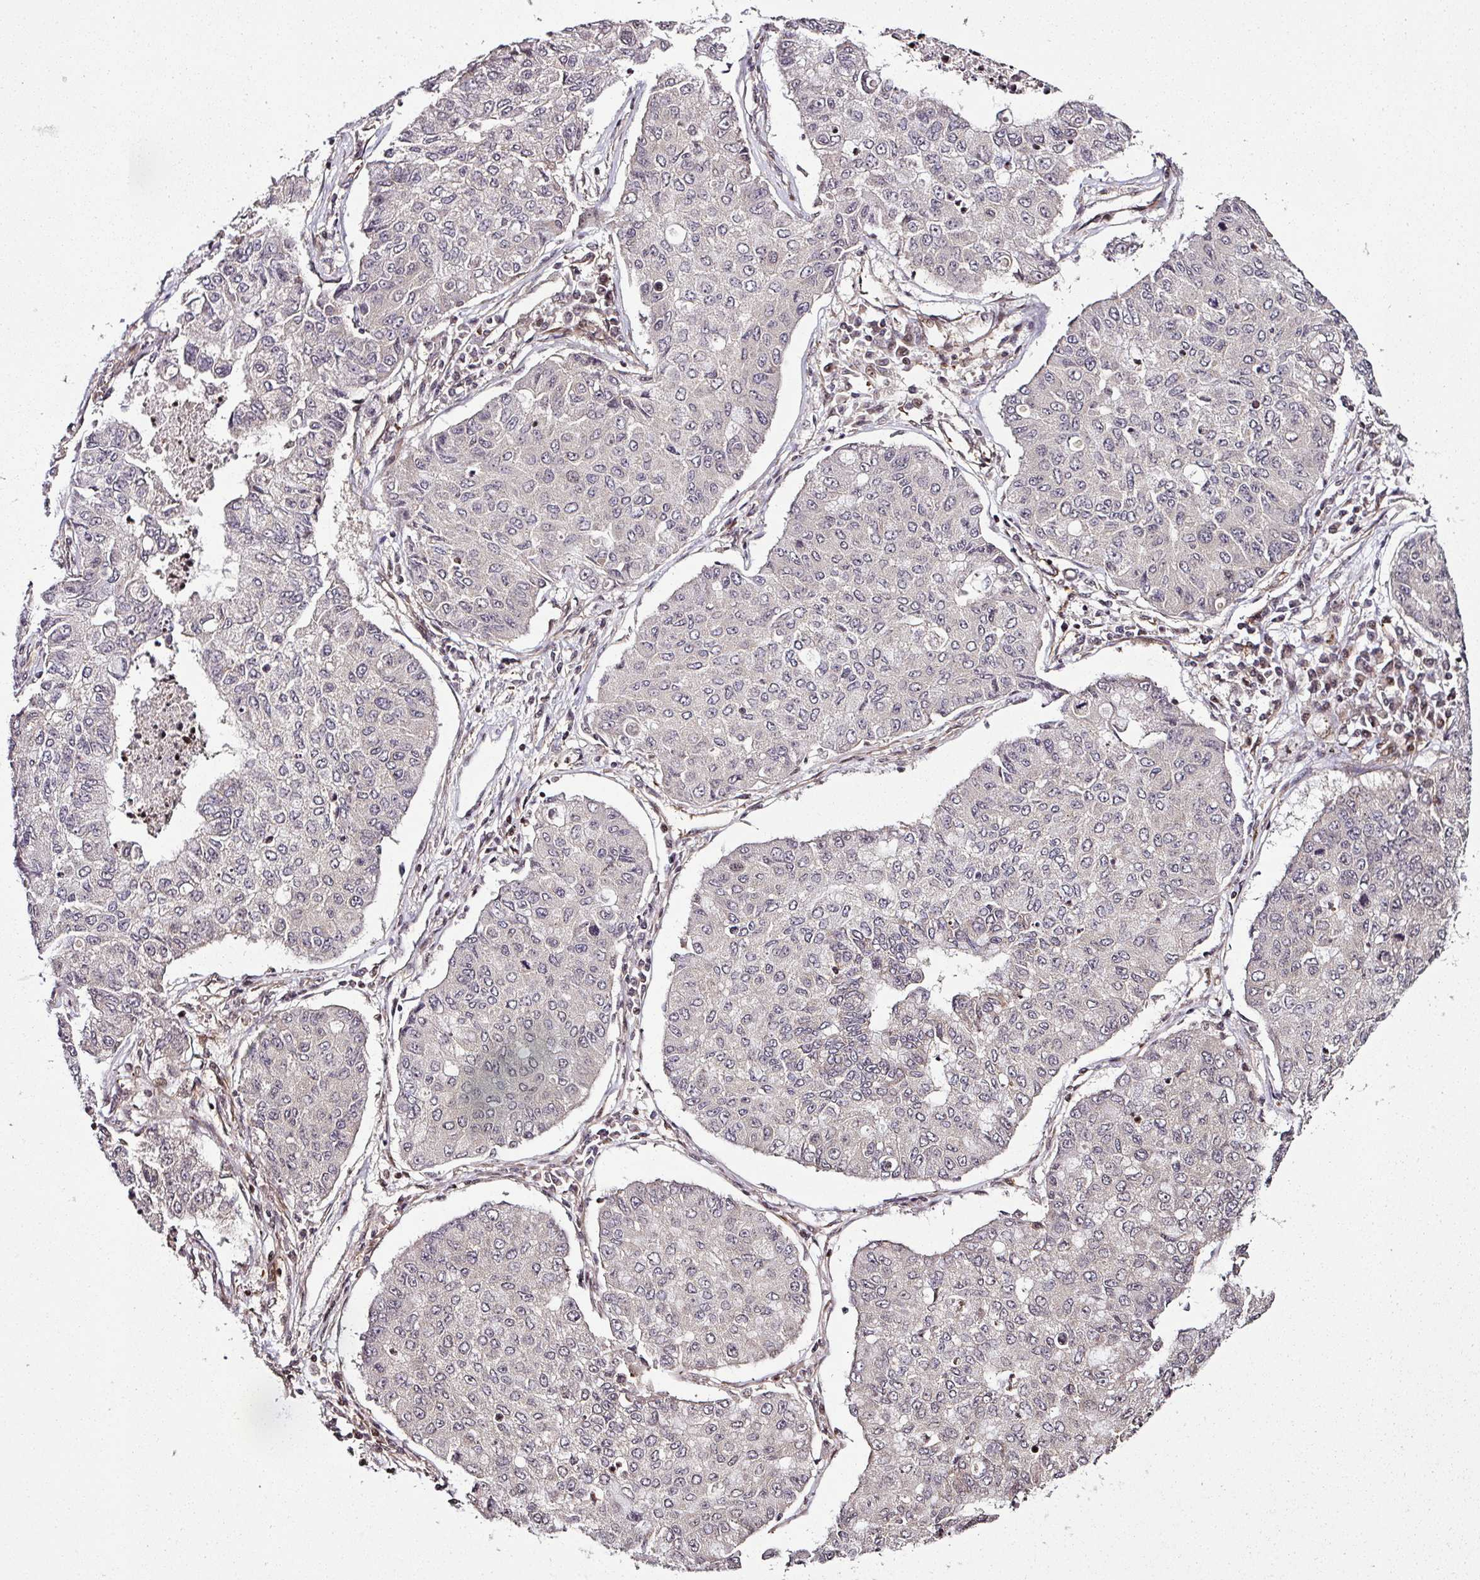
{"staining": {"intensity": "negative", "quantity": "none", "location": "none"}, "tissue": "lung cancer", "cell_type": "Tumor cells", "image_type": "cancer", "snomed": [{"axis": "morphology", "description": "Squamous cell carcinoma, NOS"}, {"axis": "topography", "description": "Lung"}], "caption": "Immunohistochemical staining of human lung squamous cell carcinoma exhibits no significant expression in tumor cells. (DAB IHC with hematoxylin counter stain).", "gene": "COPRS", "patient": {"sex": "male", "age": 74}}